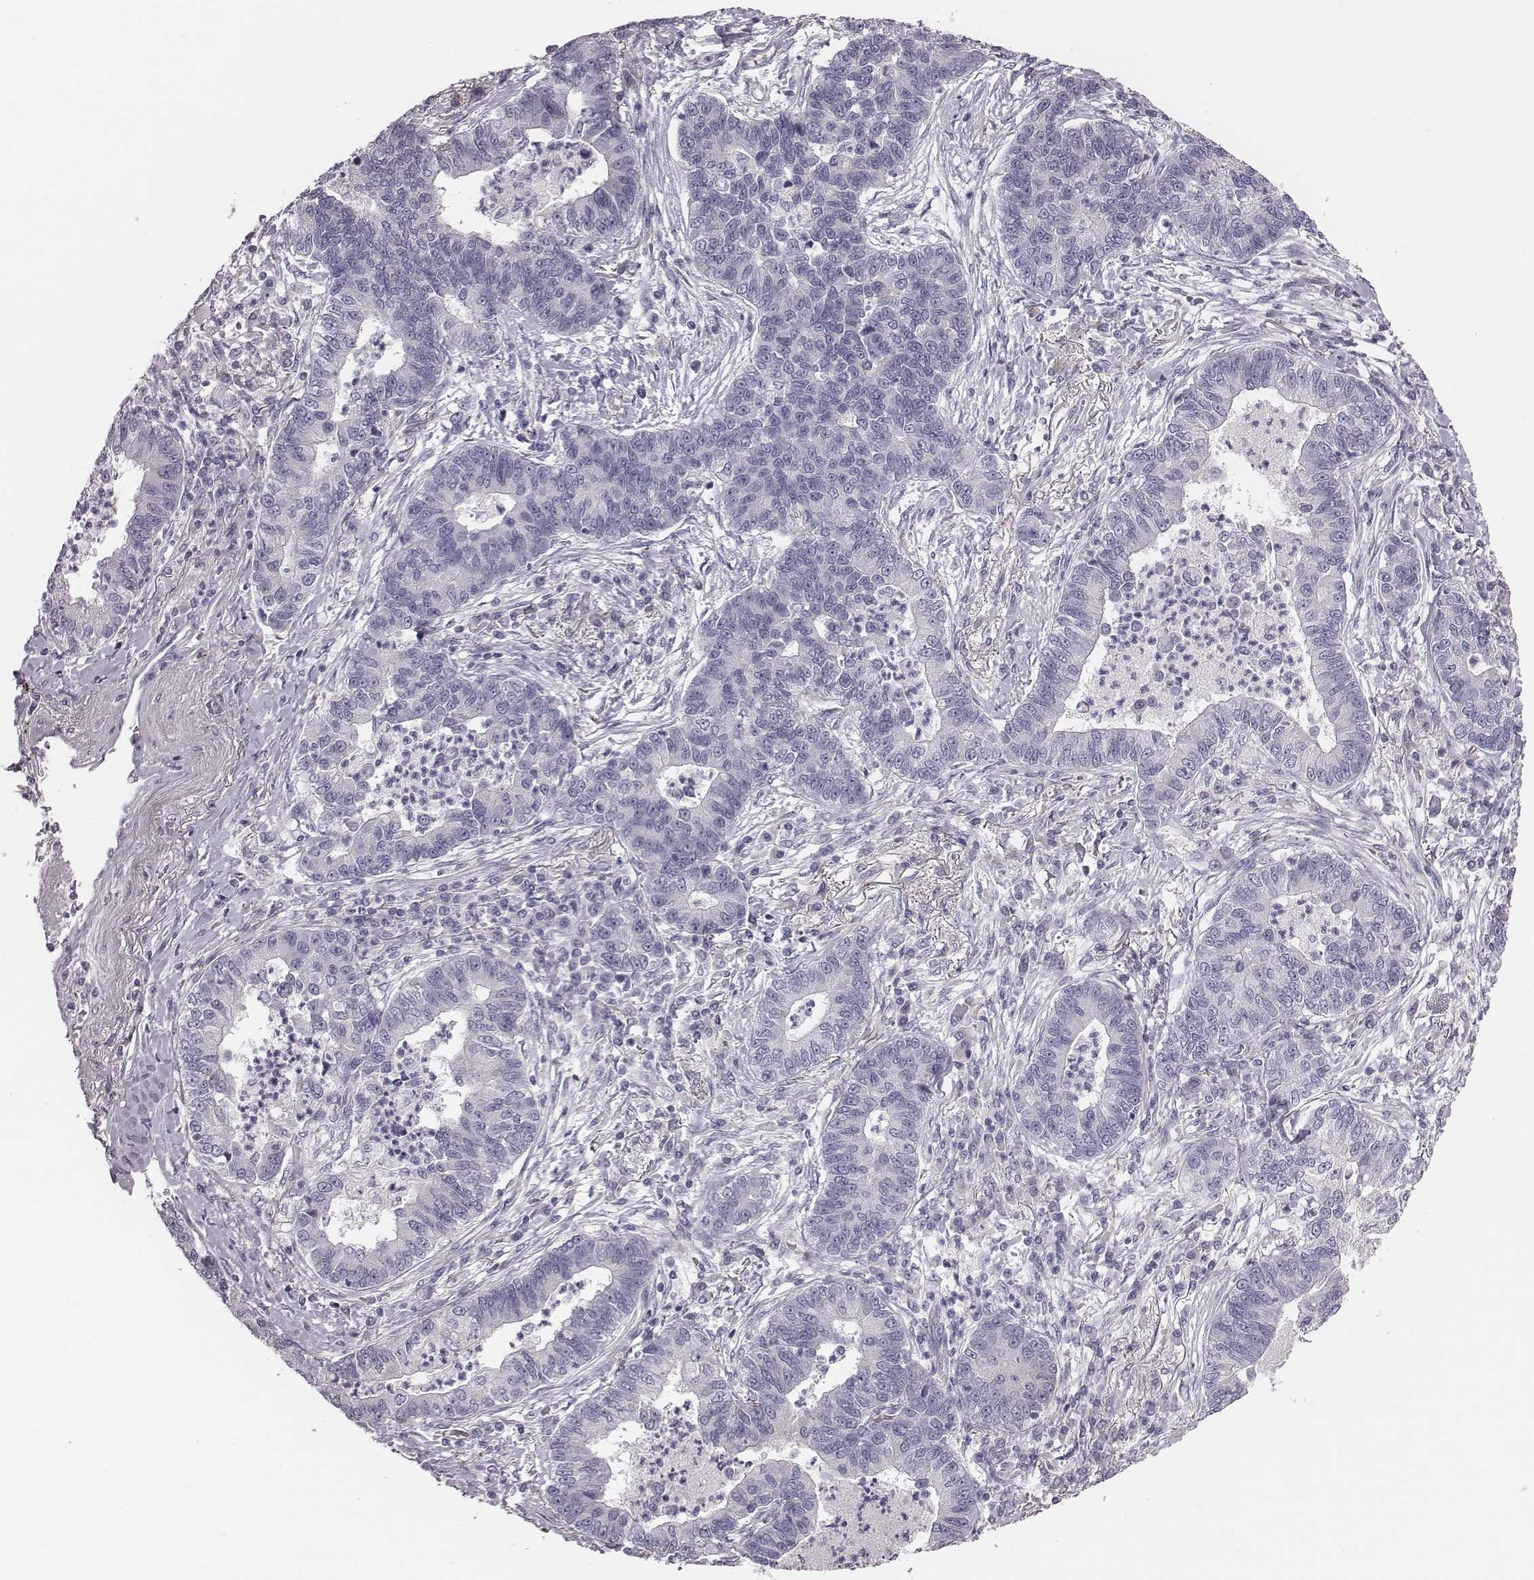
{"staining": {"intensity": "negative", "quantity": "none", "location": "none"}, "tissue": "lung cancer", "cell_type": "Tumor cells", "image_type": "cancer", "snomed": [{"axis": "morphology", "description": "Adenocarcinoma, NOS"}, {"axis": "topography", "description": "Lung"}], "caption": "This image is of lung adenocarcinoma stained with immunohistochemistry (IHC) to label a protein in brown with the nuclei are counter-stained blue. There is no positivity in tumor cells. (Brightfield microscopy of DAB (3,3'-diaminobenzidine) IHC at high magnification).", "gene": "CACNG4", "patient": {"sex": "female", "age": 57}}